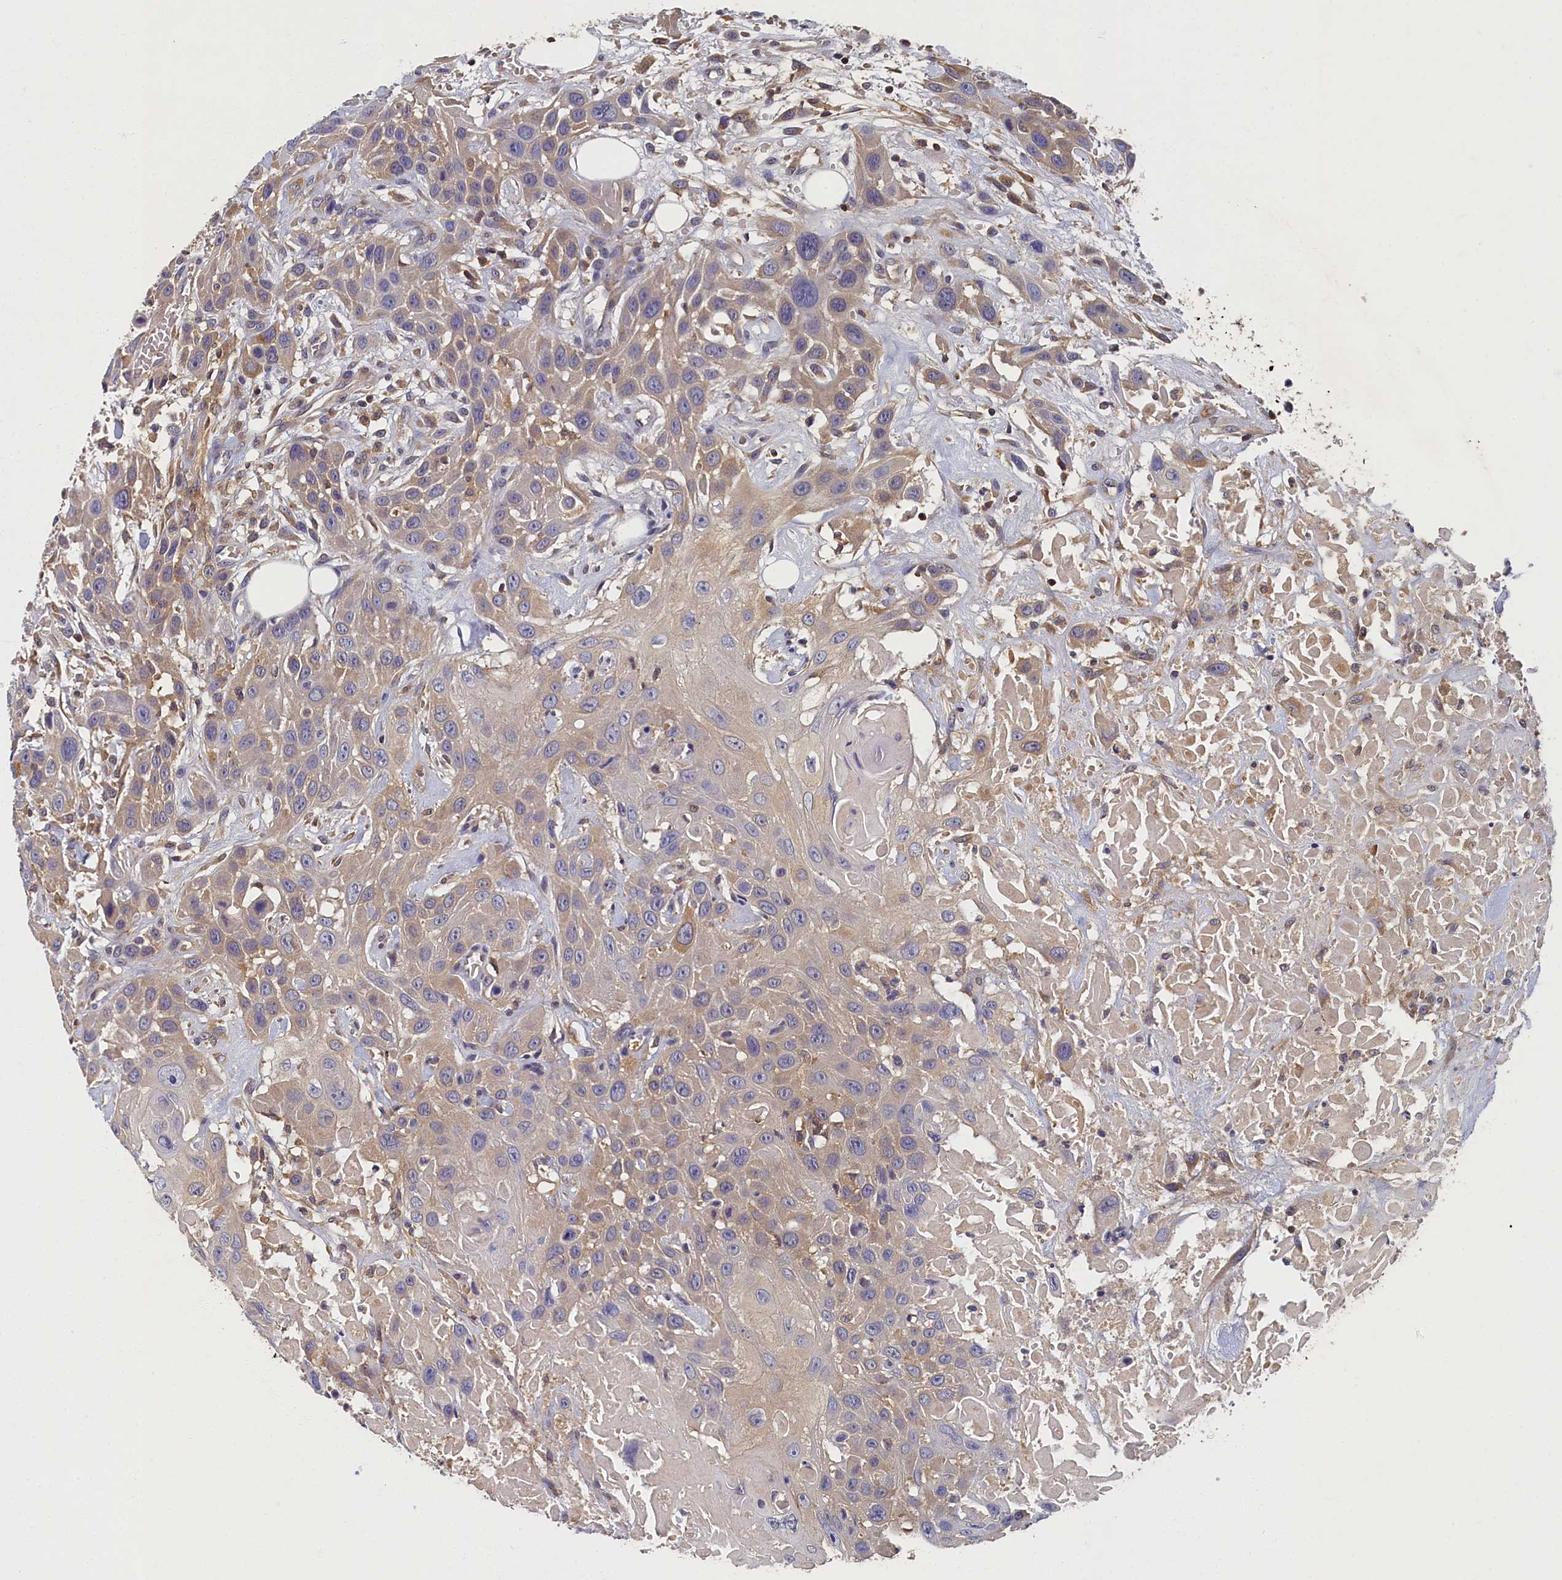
{"staining": {"intensity": "weak", "quantity": "25%-75%", "location": "cytoplasmic/membranous"}, "tissue": "head and neck cancer", "cell_type": "Tumor cells", "image_type": "cancer", "snomed": [{"axis": "morphology", "description": "Squamous cell carcinoma, NOS"}, {"axis": "topography", "description": "Head-Neck"}], "caption": "Head and neck squamous cell carcinoma stained for a protein shows weak cytoplasmic/membranous positivity in tumor cells.", "gene": "TBCB", "patient": {"sex": "male", "age": 81}}